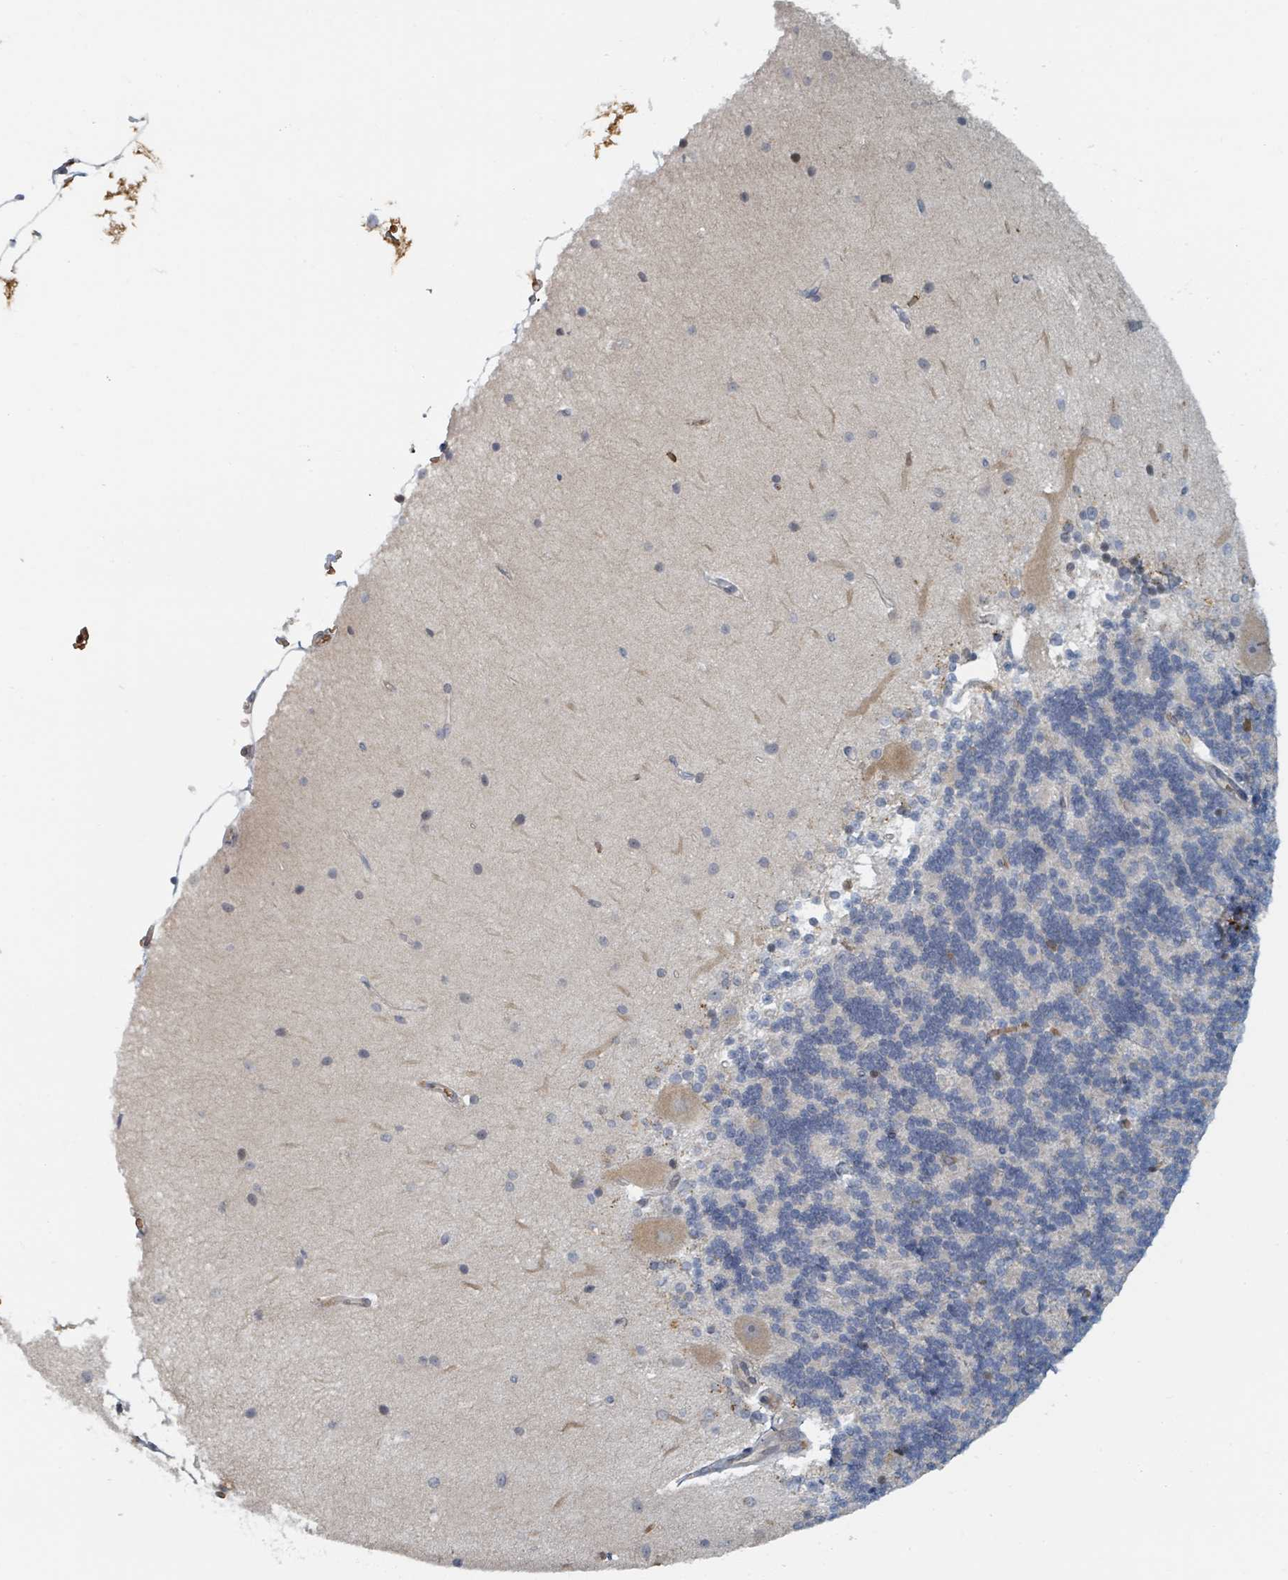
{"staining": {"intensity": "negative", "quantity": "none", "location": "none"}, "tissue": "cerebellum", "cell_type": "Cells in granular layer", "image_type": "normal", "snomed": [{"axis": "morphology", "description": "Normal tissue, NOS"}, {"axis": "topography", "description": "Cerebellum"}], "caption": "Human cerebellum stained for a protein using immunohistochemistry (IHC) shows no positivity in cells in granular layer.", "gene": "TRPC4AP", "patient": {"sex": "female", "age": 54}}